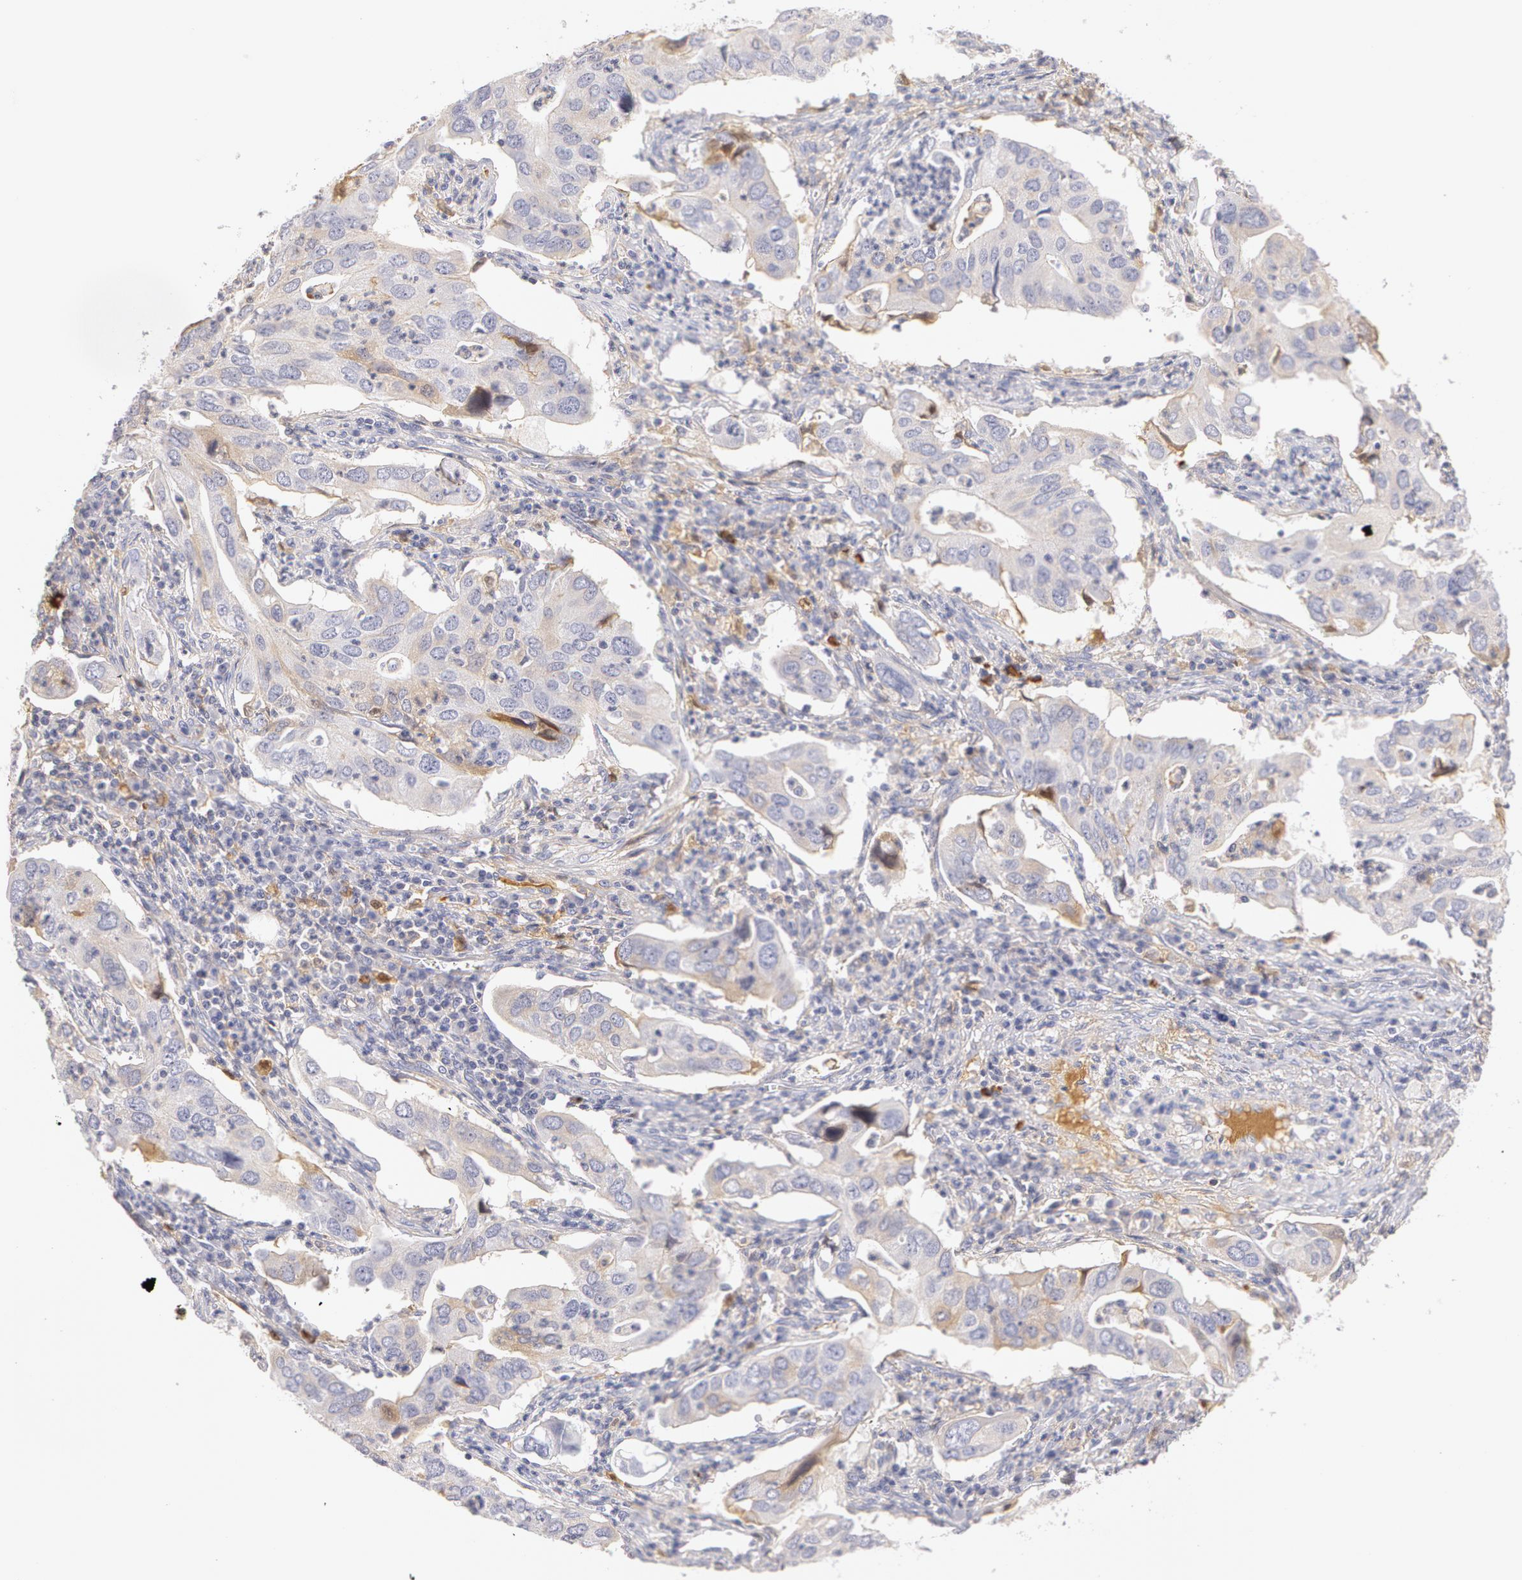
{"staining": {"intensity": "weak", "quantity": "<25%", "location": "cytoplasmic/membranous"}, "tissue": "lung cancer", "cell_type": "Tumor cells", "image_type": "cancer", "snomed": [{"axis": "morphology", "description": "Adenocarcinoma, NOS"}, {"axis": "topography", "description": "Lung"}], "caption": "Immunohistochemical staining of lung cancer (adenocarcinoma) displays no significant staining in tumor cells.", "gene": "AHSG", "patient": {"sex": "male", "age": 48}}